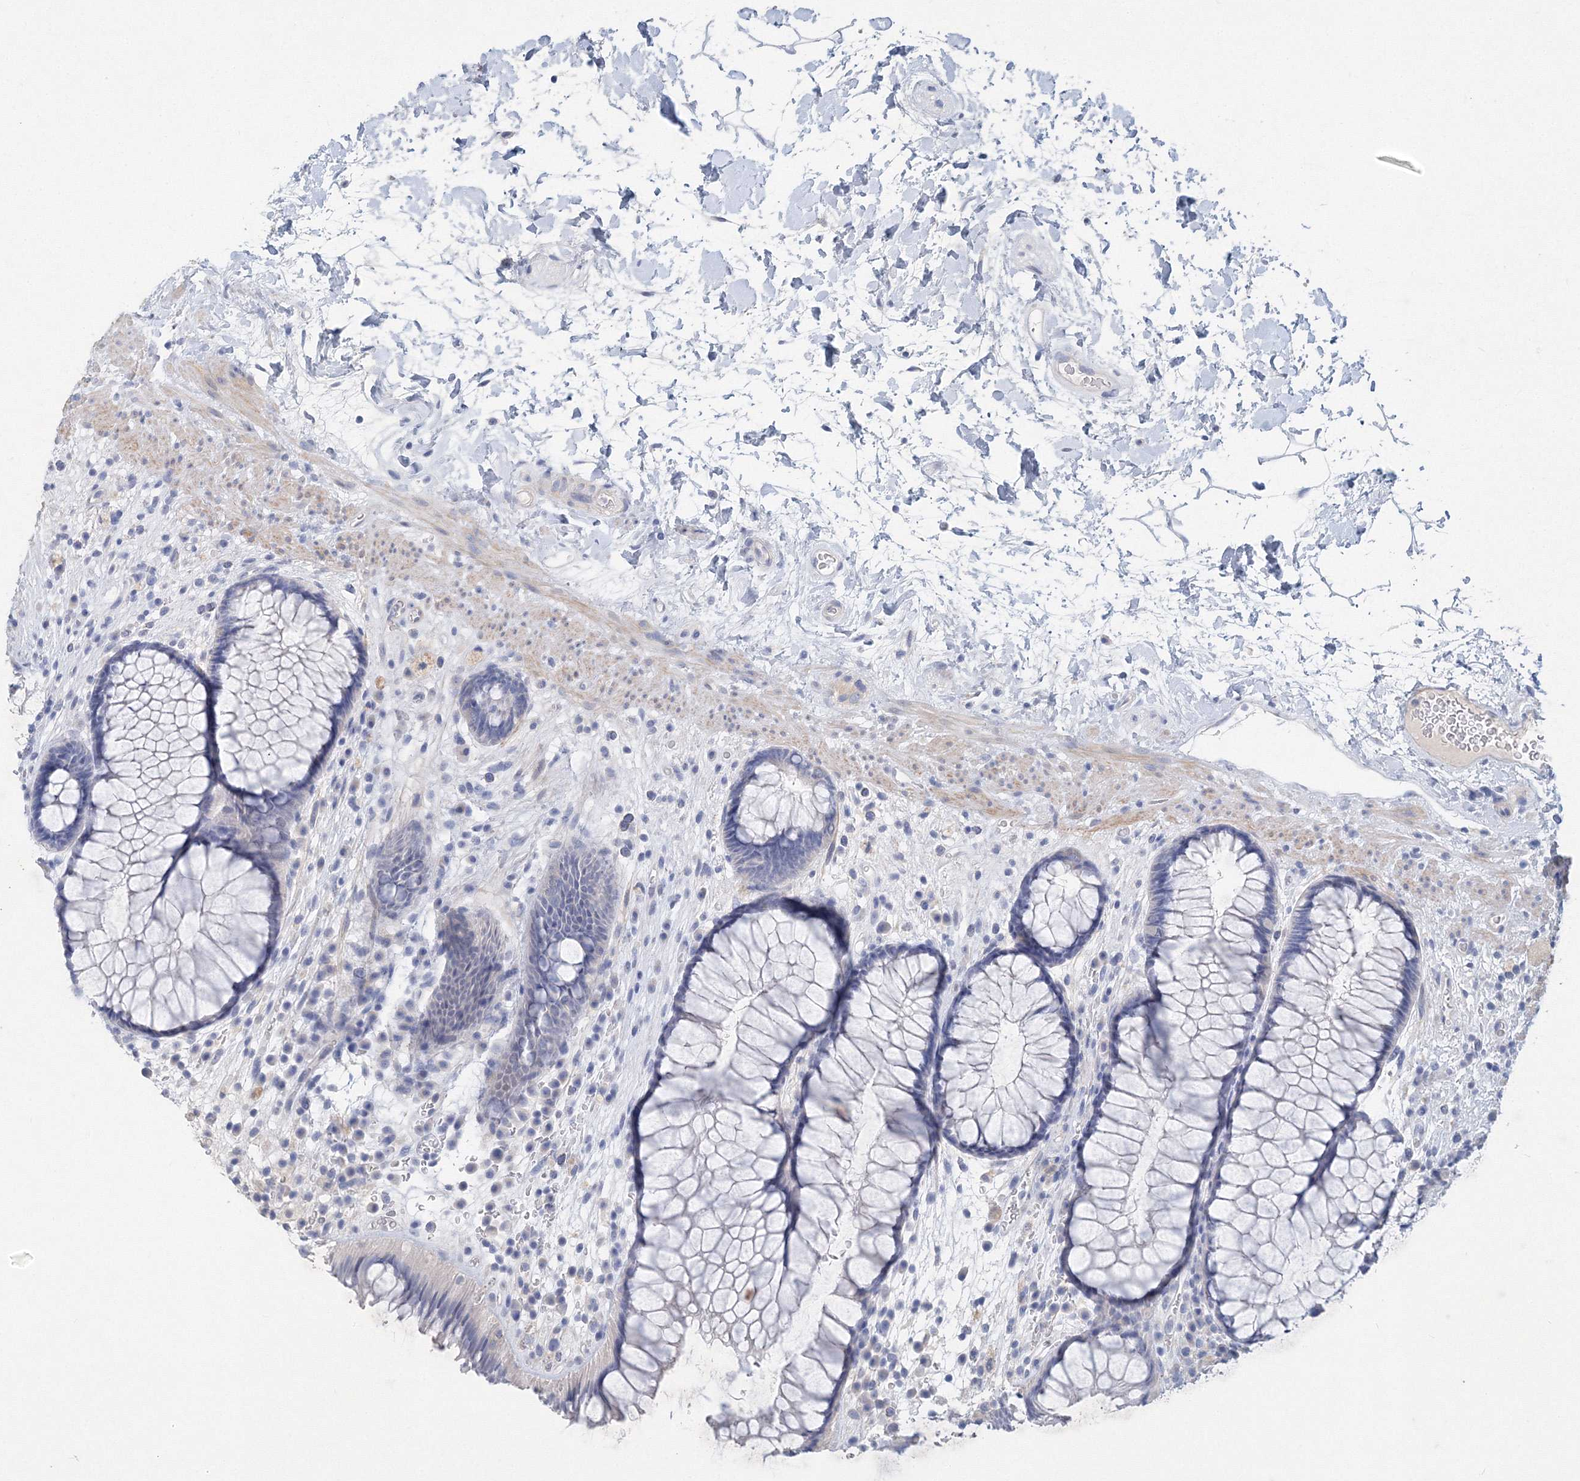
{"staining": {"intensity": "negative", "quantity": "none", "location": "none"}, "tissue": "rectum", "cell_type": "Glandular cells", "image_type": "normal", "snomed": [{"axis": "morphology", "description": "Normal tissue, NOS"}, {"axis": "topography", "description": "Rectum"}], "caption": "Glandular cells show no significant protein positivity in unremarkable rectum.", "gene": "OSBPL6", "patient": {"sex": "male", "age": 51}}